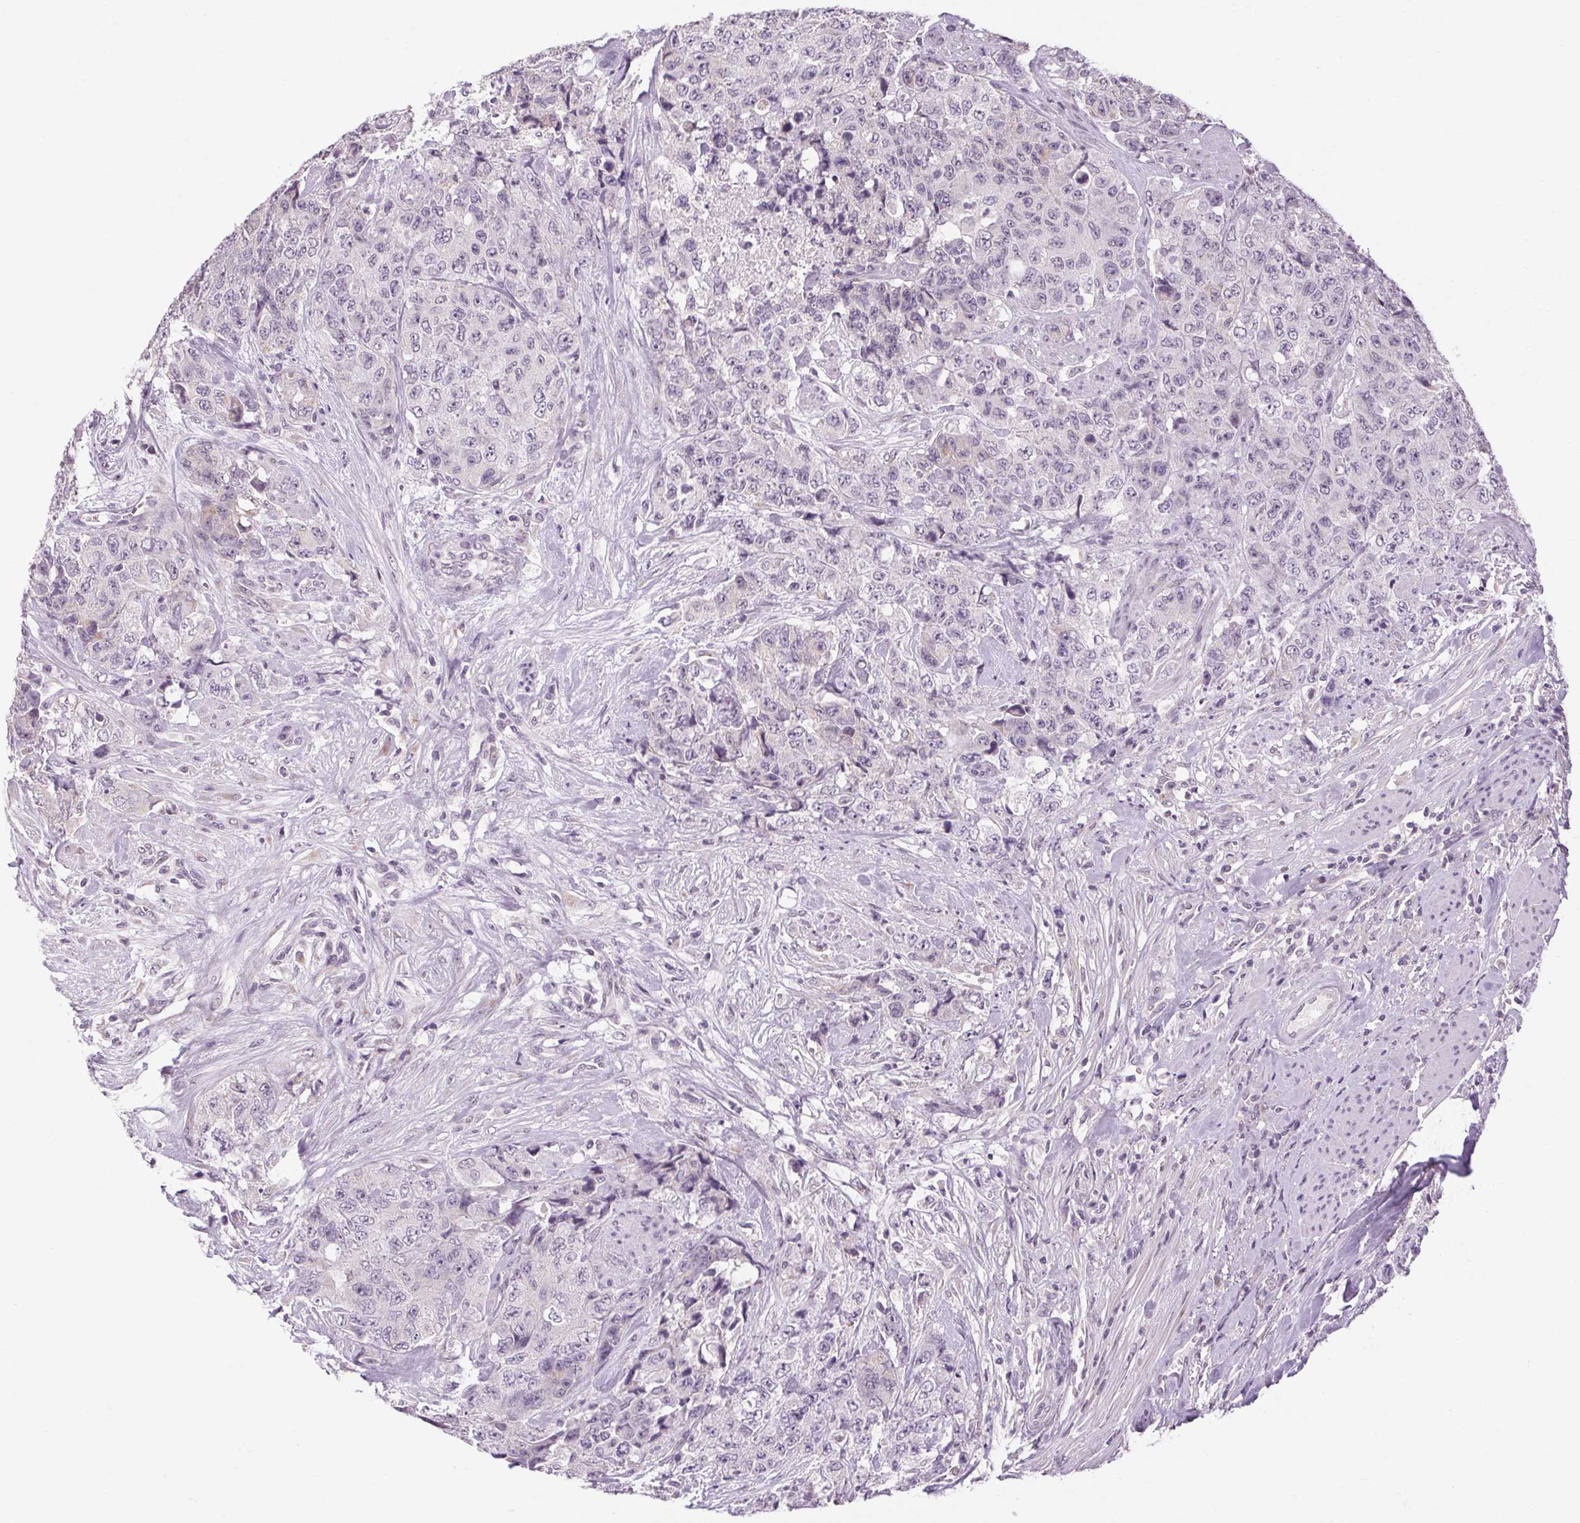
{"staining": {"intensity": "negative", "quantity": "none", "location": "none"}, "tissue": "urothelial cancer", "cell_type": "Tumor cells", "image_type": "cancer", "snomed": [{"axis": "morphology", "description": "Urothelial carcinoma, High grade"}, {"axis": "topography", "description": "Urinary bladder"}], "caption": "Urothelial carcinoma (high-grade) was stained to show a protein in brown. There is no significant staining in tumor cells.", "gene": "KLHL40", "patient": {"sex": "female", "age": 78}}